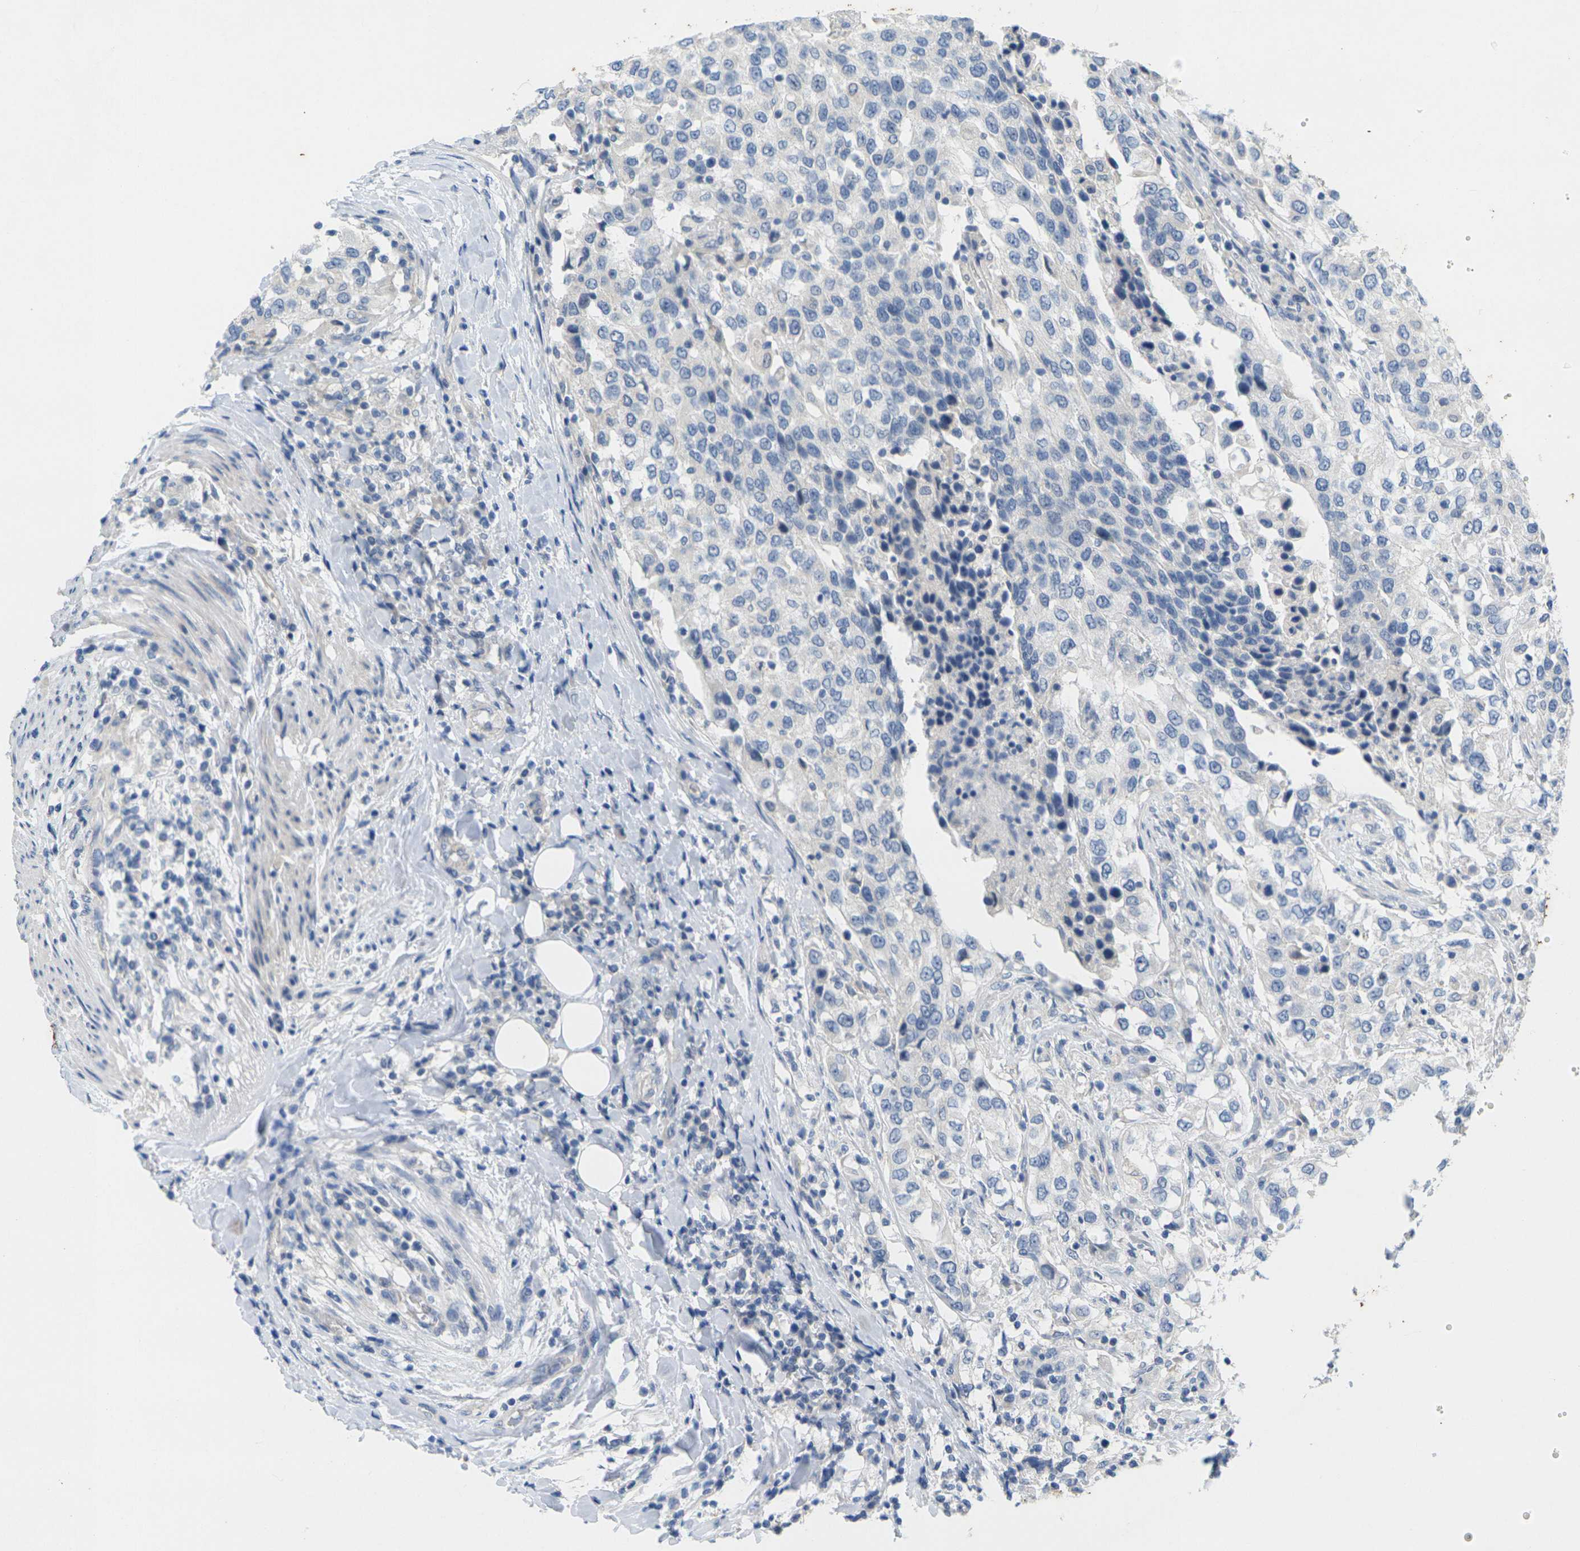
{"staining": {"intensity": "negative", "quantity": "none", "location": "none"}, "tissue": "urothelial cancer", "cell_type": "Tumor cells", "image_type": "cancer", "snomed": [{"axis": "morphology", "description": "Urothelial carcinoma, High grade"}, {"axis": "topography", "description": "Urinary bladder"}], "caption": "DAB immunohistochemical staining of urothelial cancer displays no significant expression in tumor cells.", "gene": "TNNI3", "patient": {"sex": "female", "age": 56}}